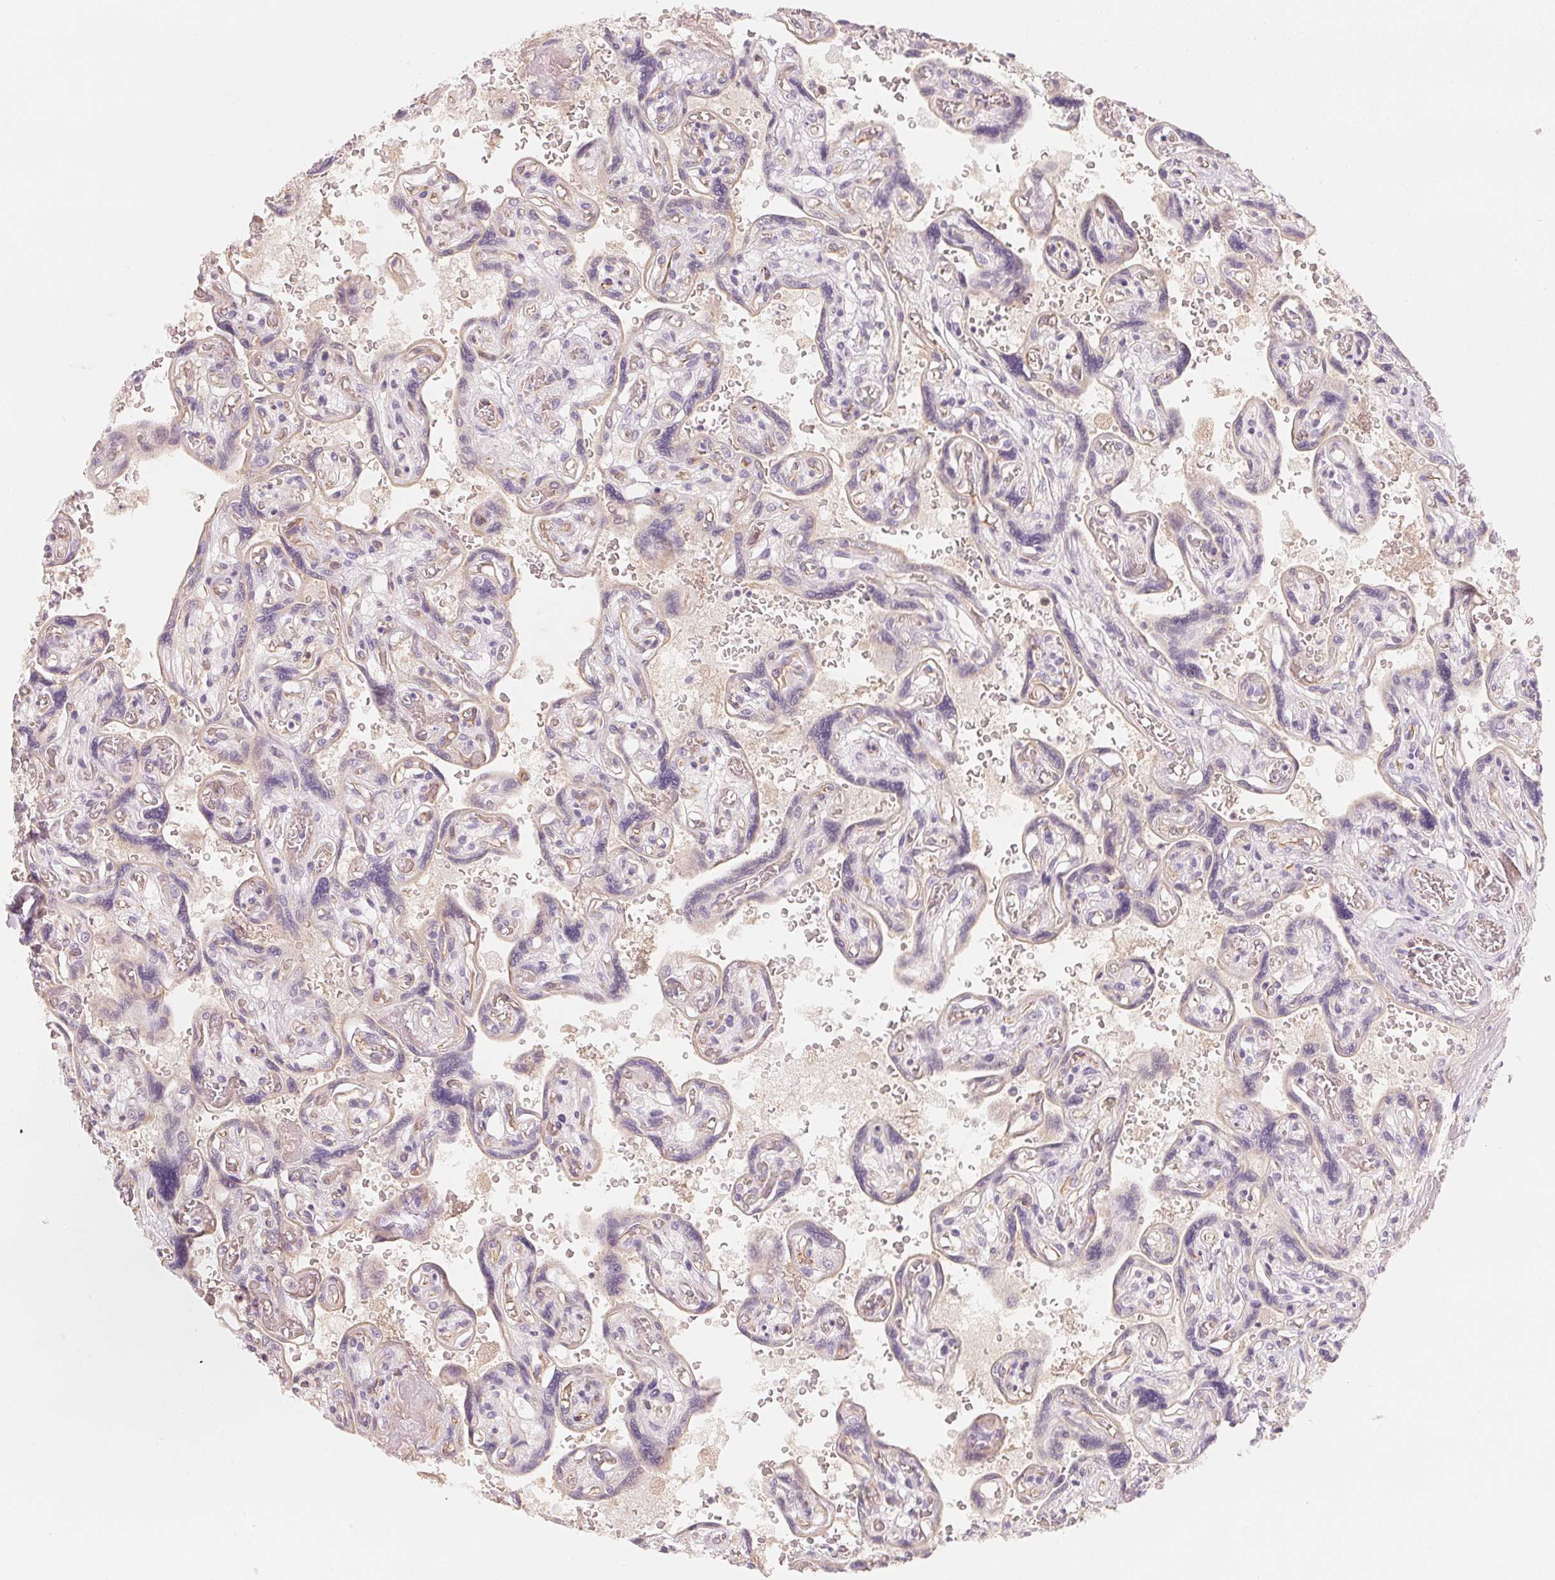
{"staining": {"intensity": "weak", "quantity": "25%-75%", "location": "cytoplasmic/membranous"}, "tissue": "placenta", "cell_type": "Decidual cells", "image_type": "normal", "snomed": [{"axis": "morphology", "description": "Normal tissue, NOS"}, {"axis": "topography", "description": "Placenta"}], "caption": "A micrograph of placenta stained for a protein reveals weak cytoplasmic/membranous brown staining in decidual cells. (DAB IHC, brown staining for protein, blue staining for nuclei).", "gene": "CFHR2", "patient": {"sex": "female", "age": 32}}